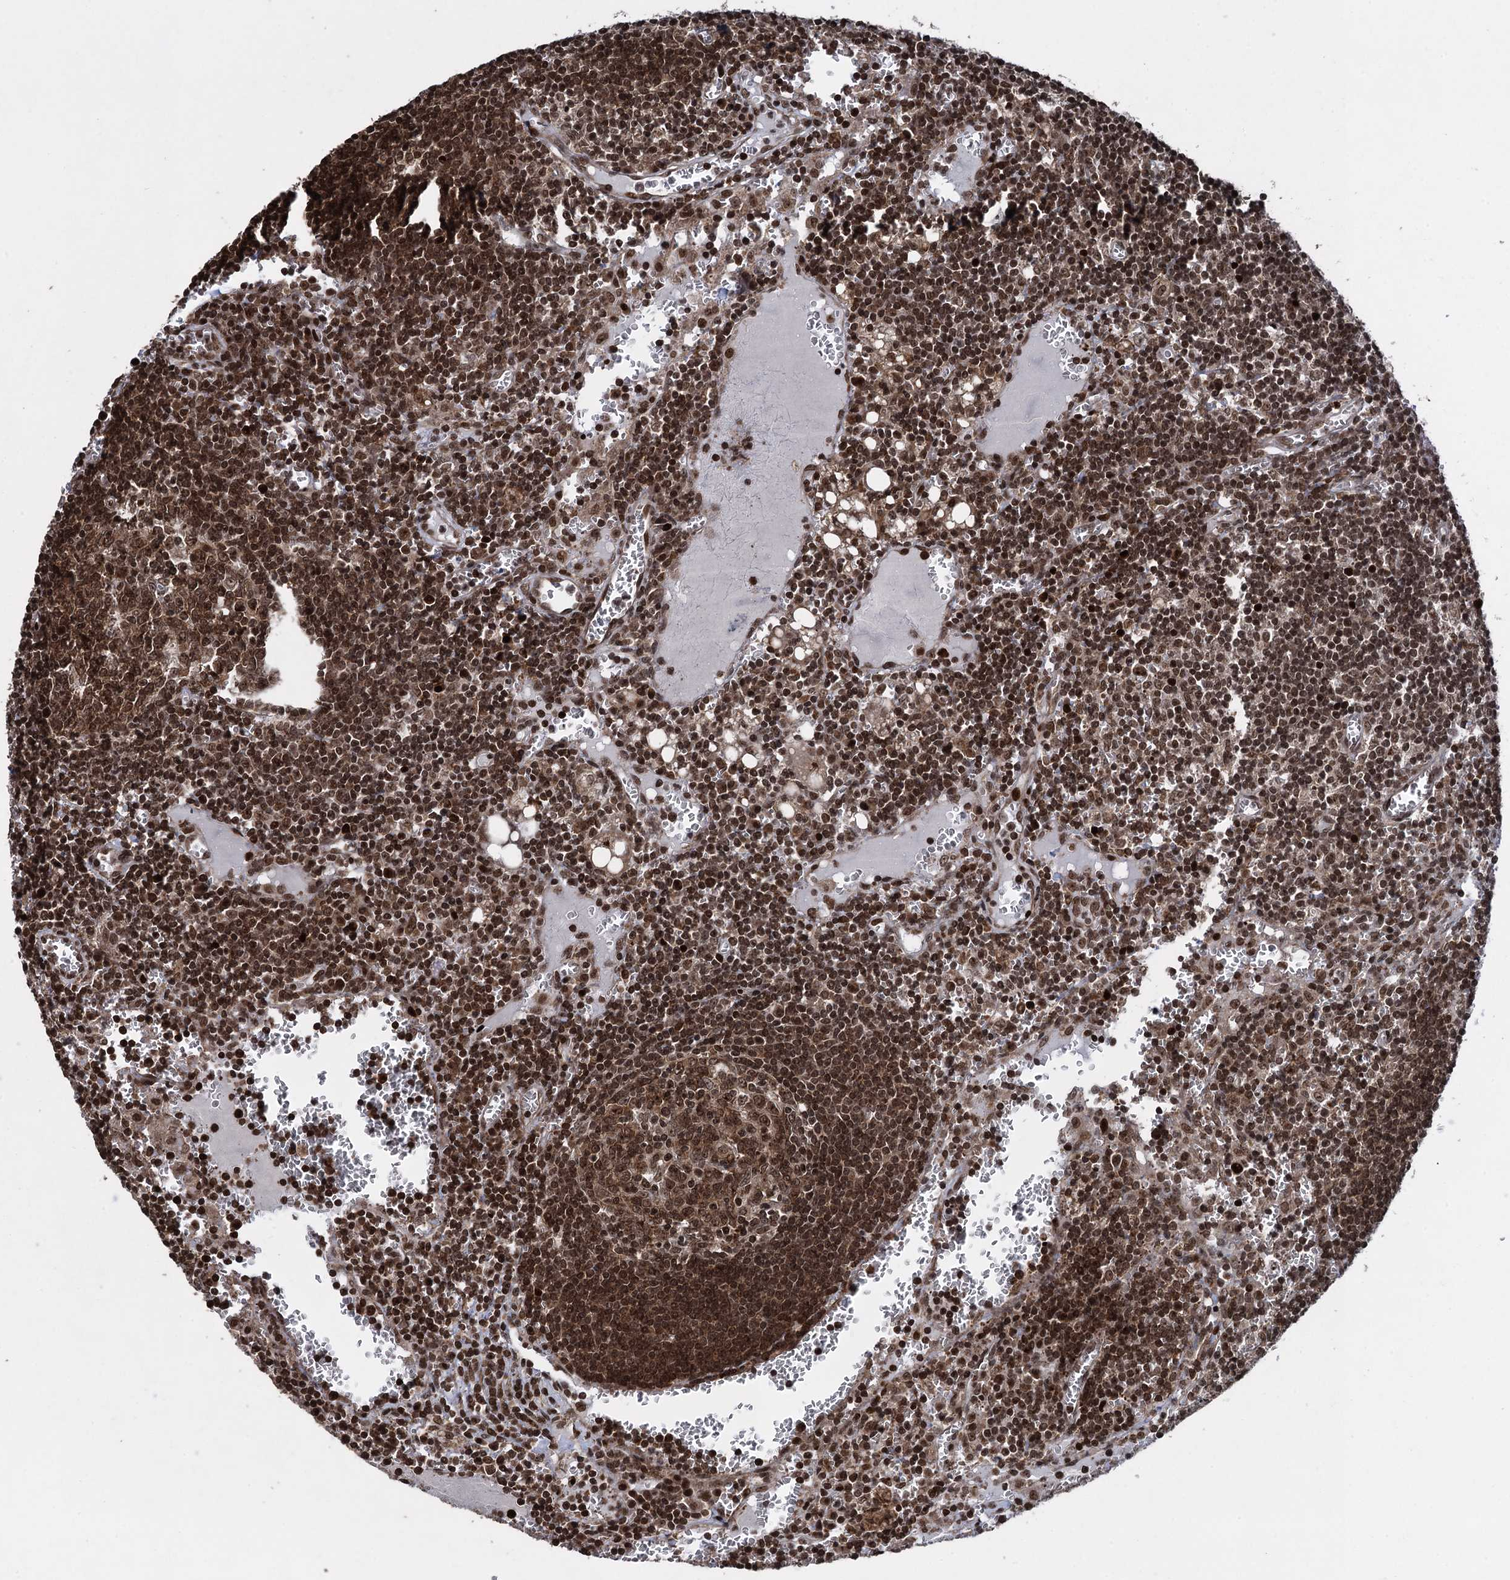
{"staining": {"intensity": "strong", "quantity": ">75%", "location": "cytoplasmic/membranous,nuclear"}, "tissue": "lymph node", "cell_type": "Germinal center cells", "image_type": "normal", "snomed": [{"axis": "morphology", "description": "Normal tissue, NOS"}, {"axis": "topography", "description": "Lymph node"}], "caption": "The immunohistochemical stain shows strong cytoplasmic/membranous,nuclear positivity in germinal center cells of unremarkable lymph node.", "gene": "ZNF169", "patient": {"sex": "female", "age": 73}}